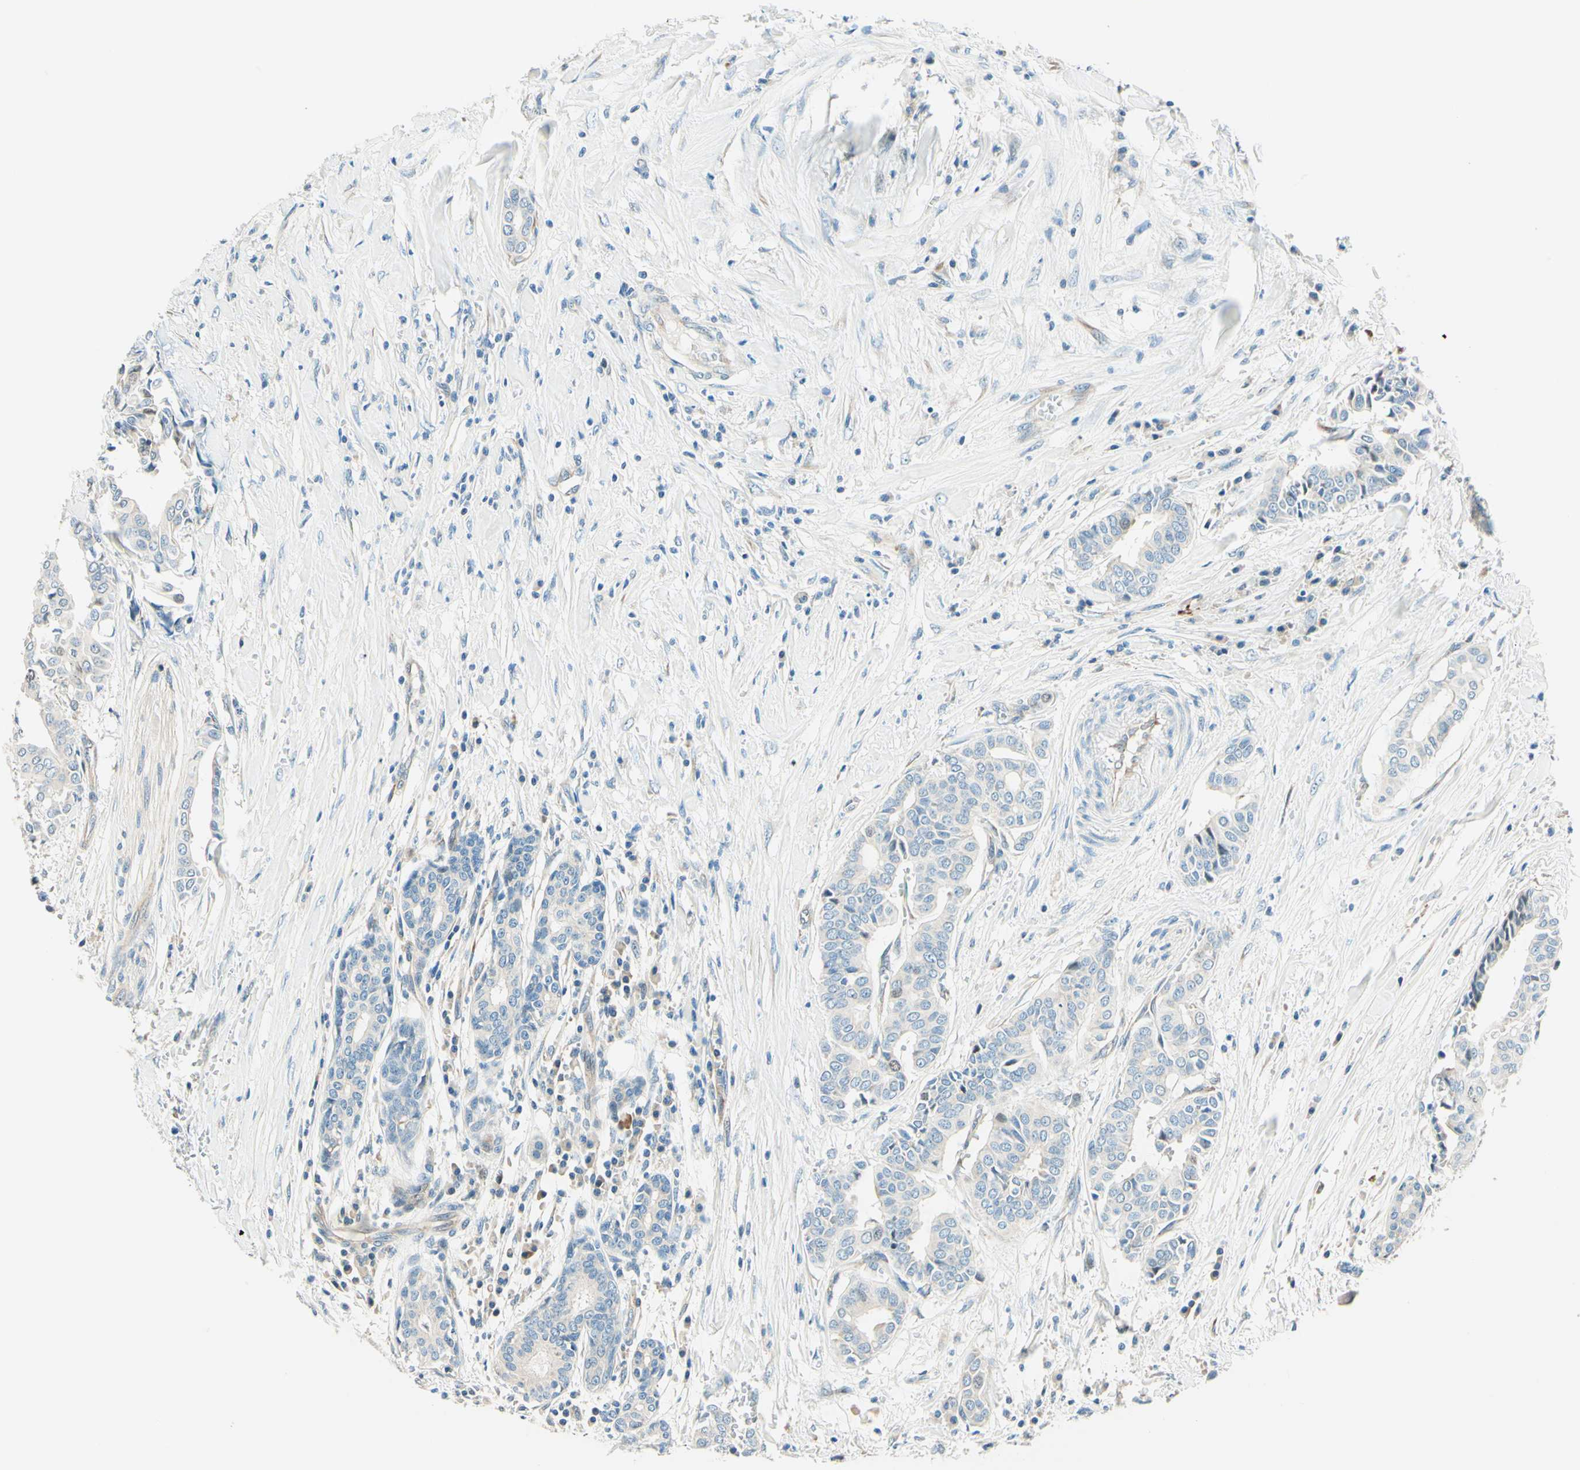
{"staining": {"intensity": "negative", "quantity": "none", "location": "none"}, "tissue": "head and neck cancer", "cell_type": "Tumor cells", "image_type": "cancer", "snomed": [{"axis": "morphology", "description": "Adenocarcinoma, NOS"}, {"axis": "topography", "description": "Salivary gland"}, {"axis": "topography", "description": "Head-Neck"}], "caption": "The IHC image has no significant staining in tumor cells of head and neck cancer (adenocarcinoma) tissue.", "gene": "TAOK2", "patient": {"sex": "female", "age": 59}}